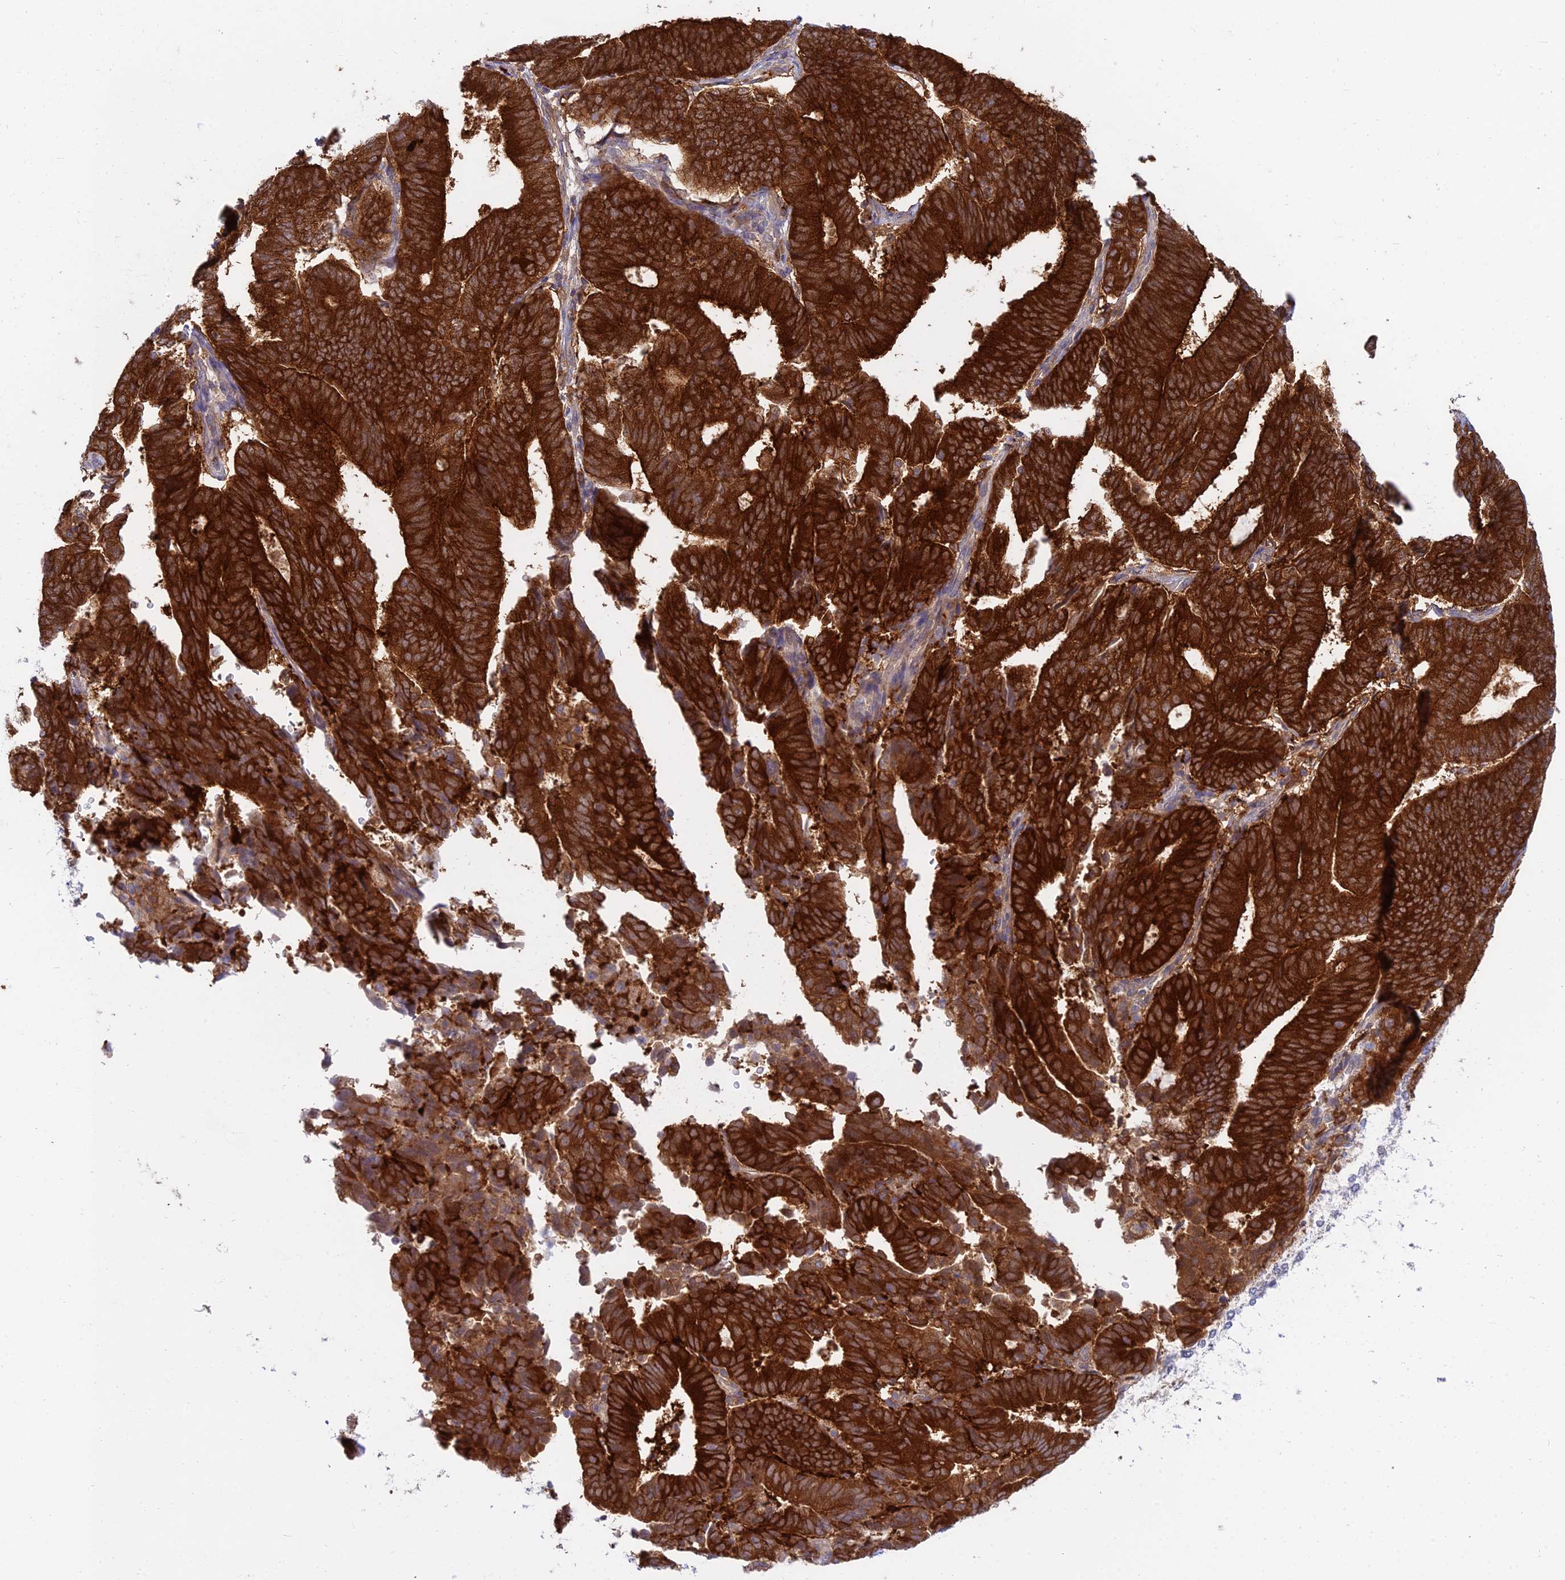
{"staining": {"intensity": "strong", "quantity": ">75%", "location": "cytoplasmic/membranous"}, "tissue": "endometrial cancer", "cell_type": "Tumor cells", "image_type": "cancer", "snomed": [{"axis": "morphology", "description": "Adenocarcinoma, NOS"}, {"axis": "topography", "description": "Endometrium"}], "caption": "This is an image of immunohistochemistry (IHC) staining of endometrial adenocarcinoma, which shows strong expression in the cytoplasmic/membranous of tumor cells.", "gene": "UBE2G1", "patient": {"sex": "female", "age": 70}}